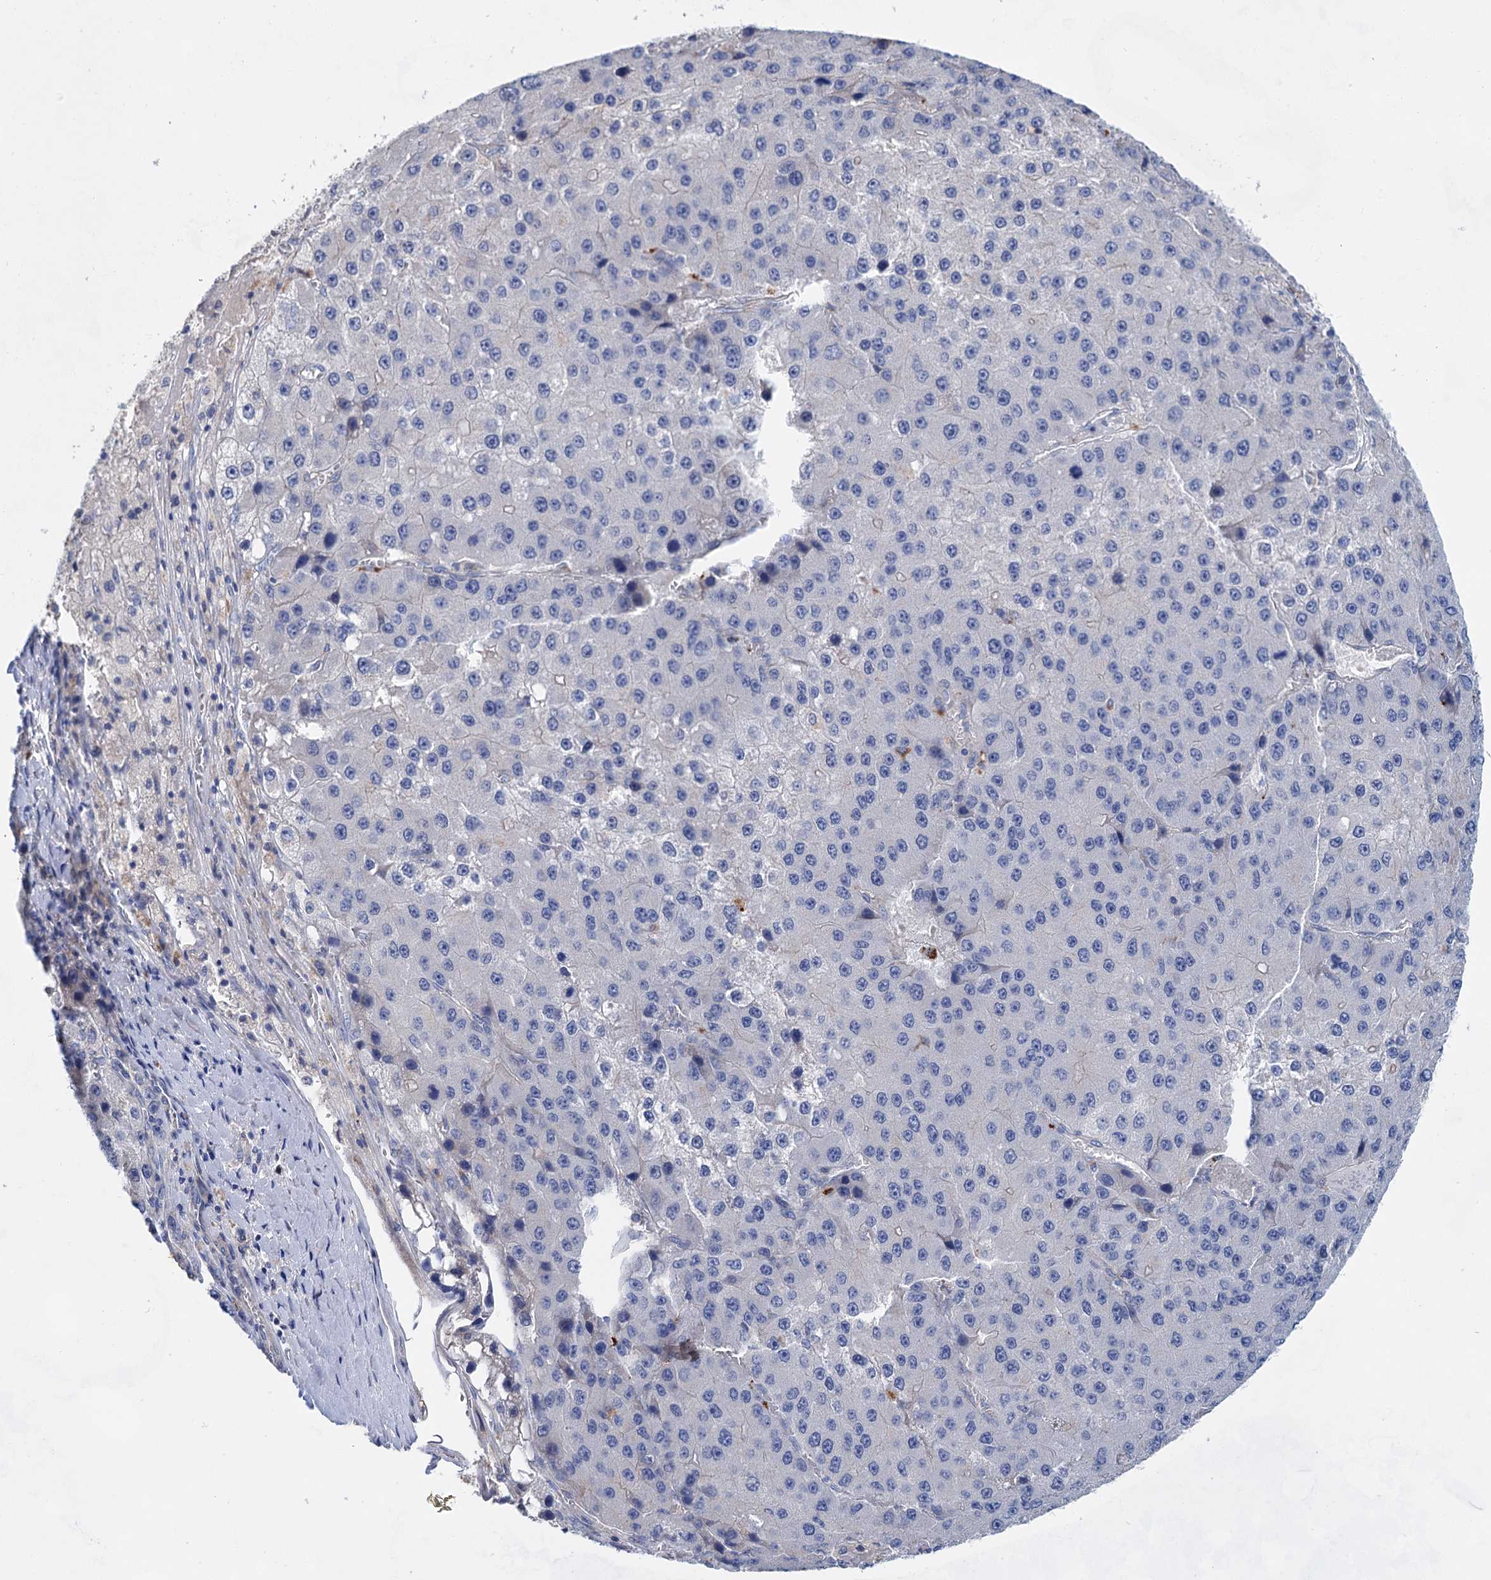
{"staining": {"intensity": "negative", "quantity": "none", "location": "none"}, "tissue": "liver cancer", "cell_type": "Tumor cells", "image_type": "cancer", "snomed": [{"axis": "morphology", "description": "Carcinoma, Hepatocellular, NOS"}, {"axis": "topography", "description": "Liver"}], "caption": "Immunohistochemistry of liver hepatocellular carcinoma demonstrates no staining in tumor cells. Brightfield microscopy of immunohistochemistry (IHC) stained with DAB (3,3'-diaminobenzidine) (brown) and hematoxylin (blue), captured at high magnification.", "gene": "GPR155", "patient": {"sex": "female", "age": 73}}